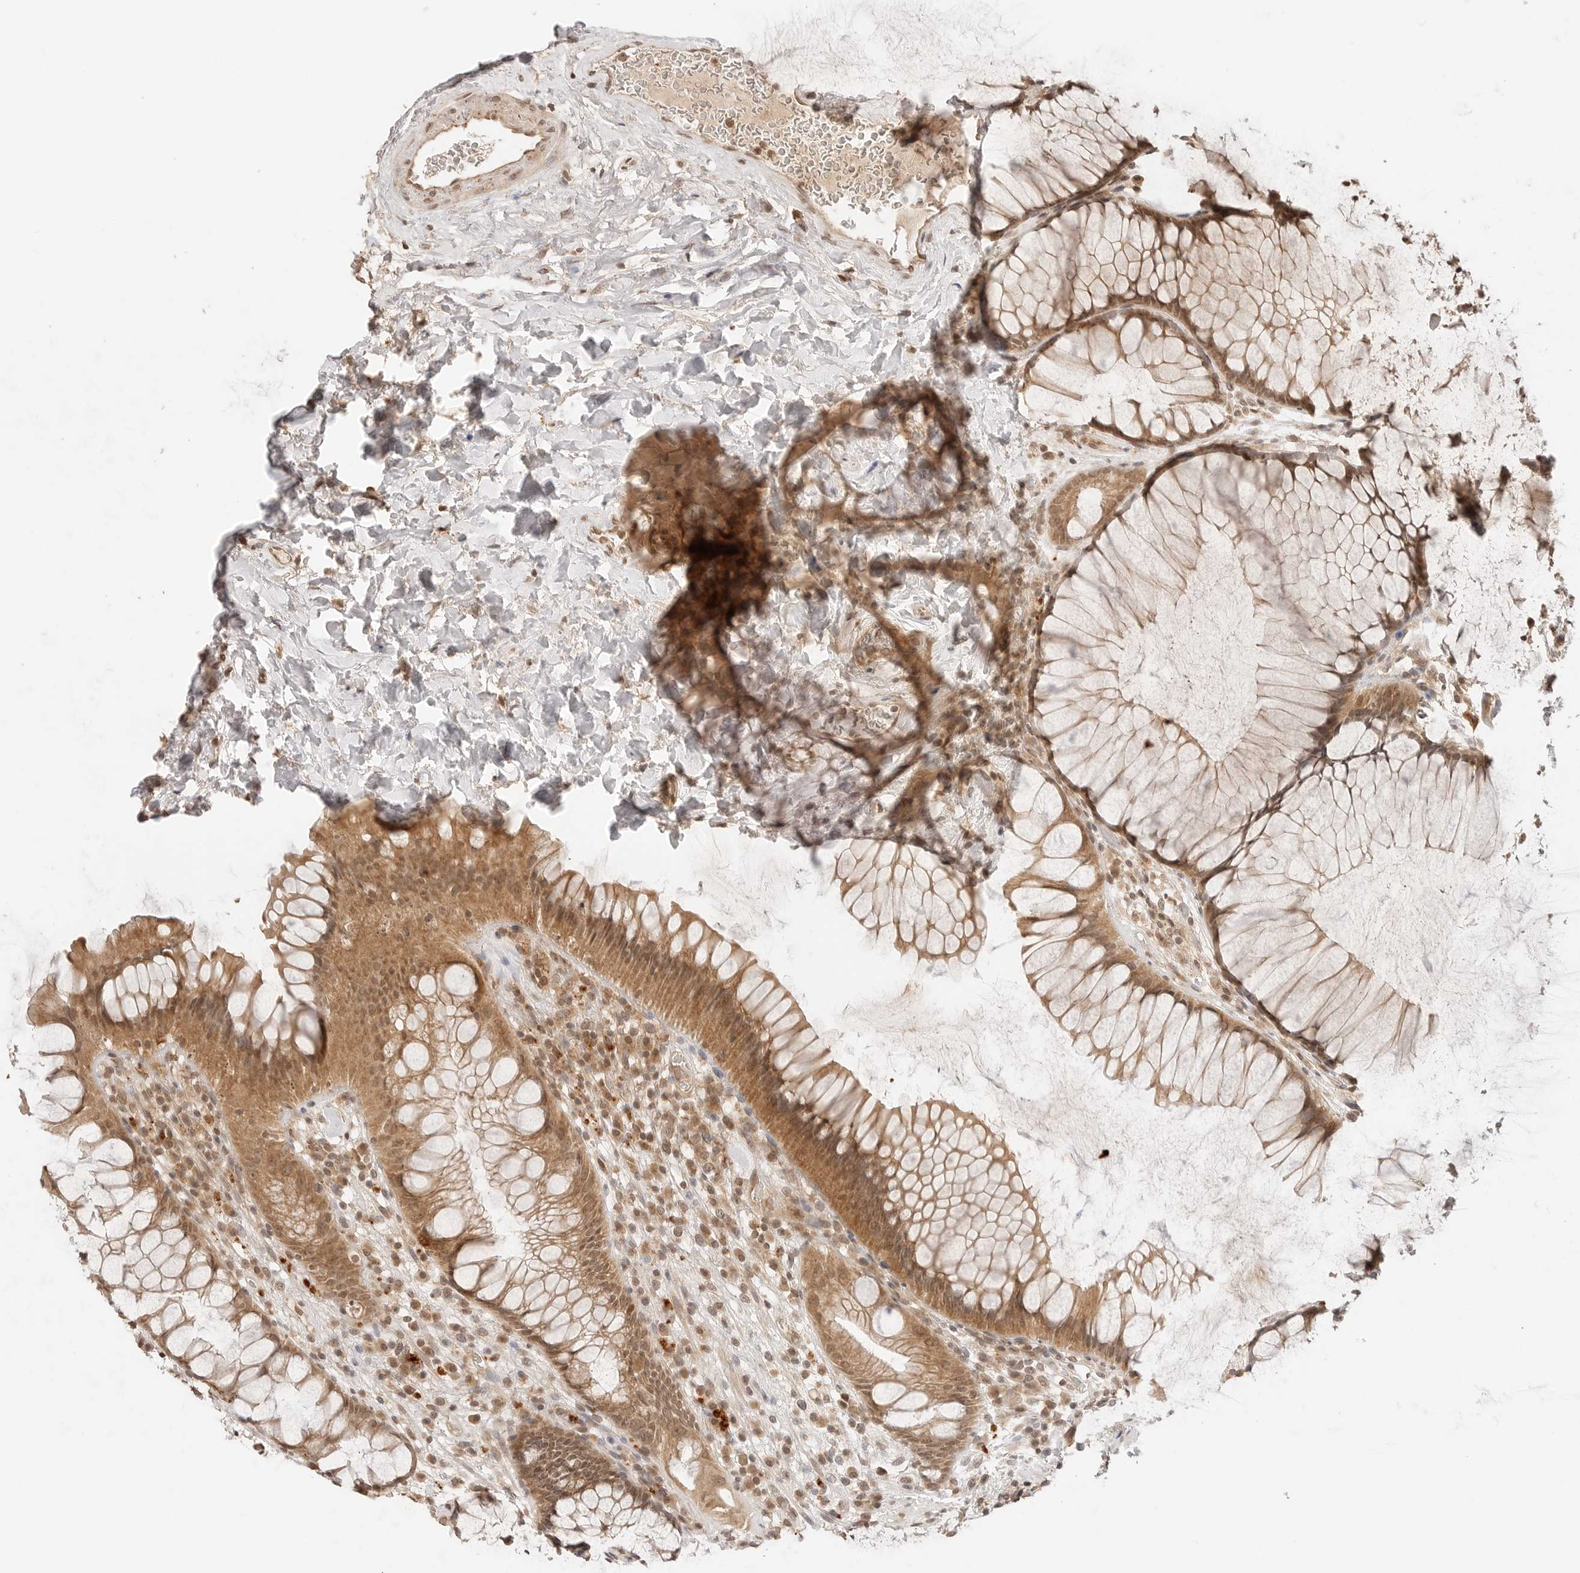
{"staining": {"intensity": "moderate", "quantity": ">75%", "location": "cytoplasmic/membranous,nuclear"}, "tissue": "rectum", "cell_type": "Glandular cells", "image_type": "normal", "snomed": [{"axis": "morphology", "description": "Normal tissue, NOS"}, {"axis": "topography", "description": "Rectum"}], "caption": "Approximately >75% of glandular cells in normal human rectum show moderate cytoplasmic/membranous,nuclear protein positivity as visualized by brown immunohistochemical staining.", "gene": "GPR34", "patient": {"sex": "male", "age": 51}}